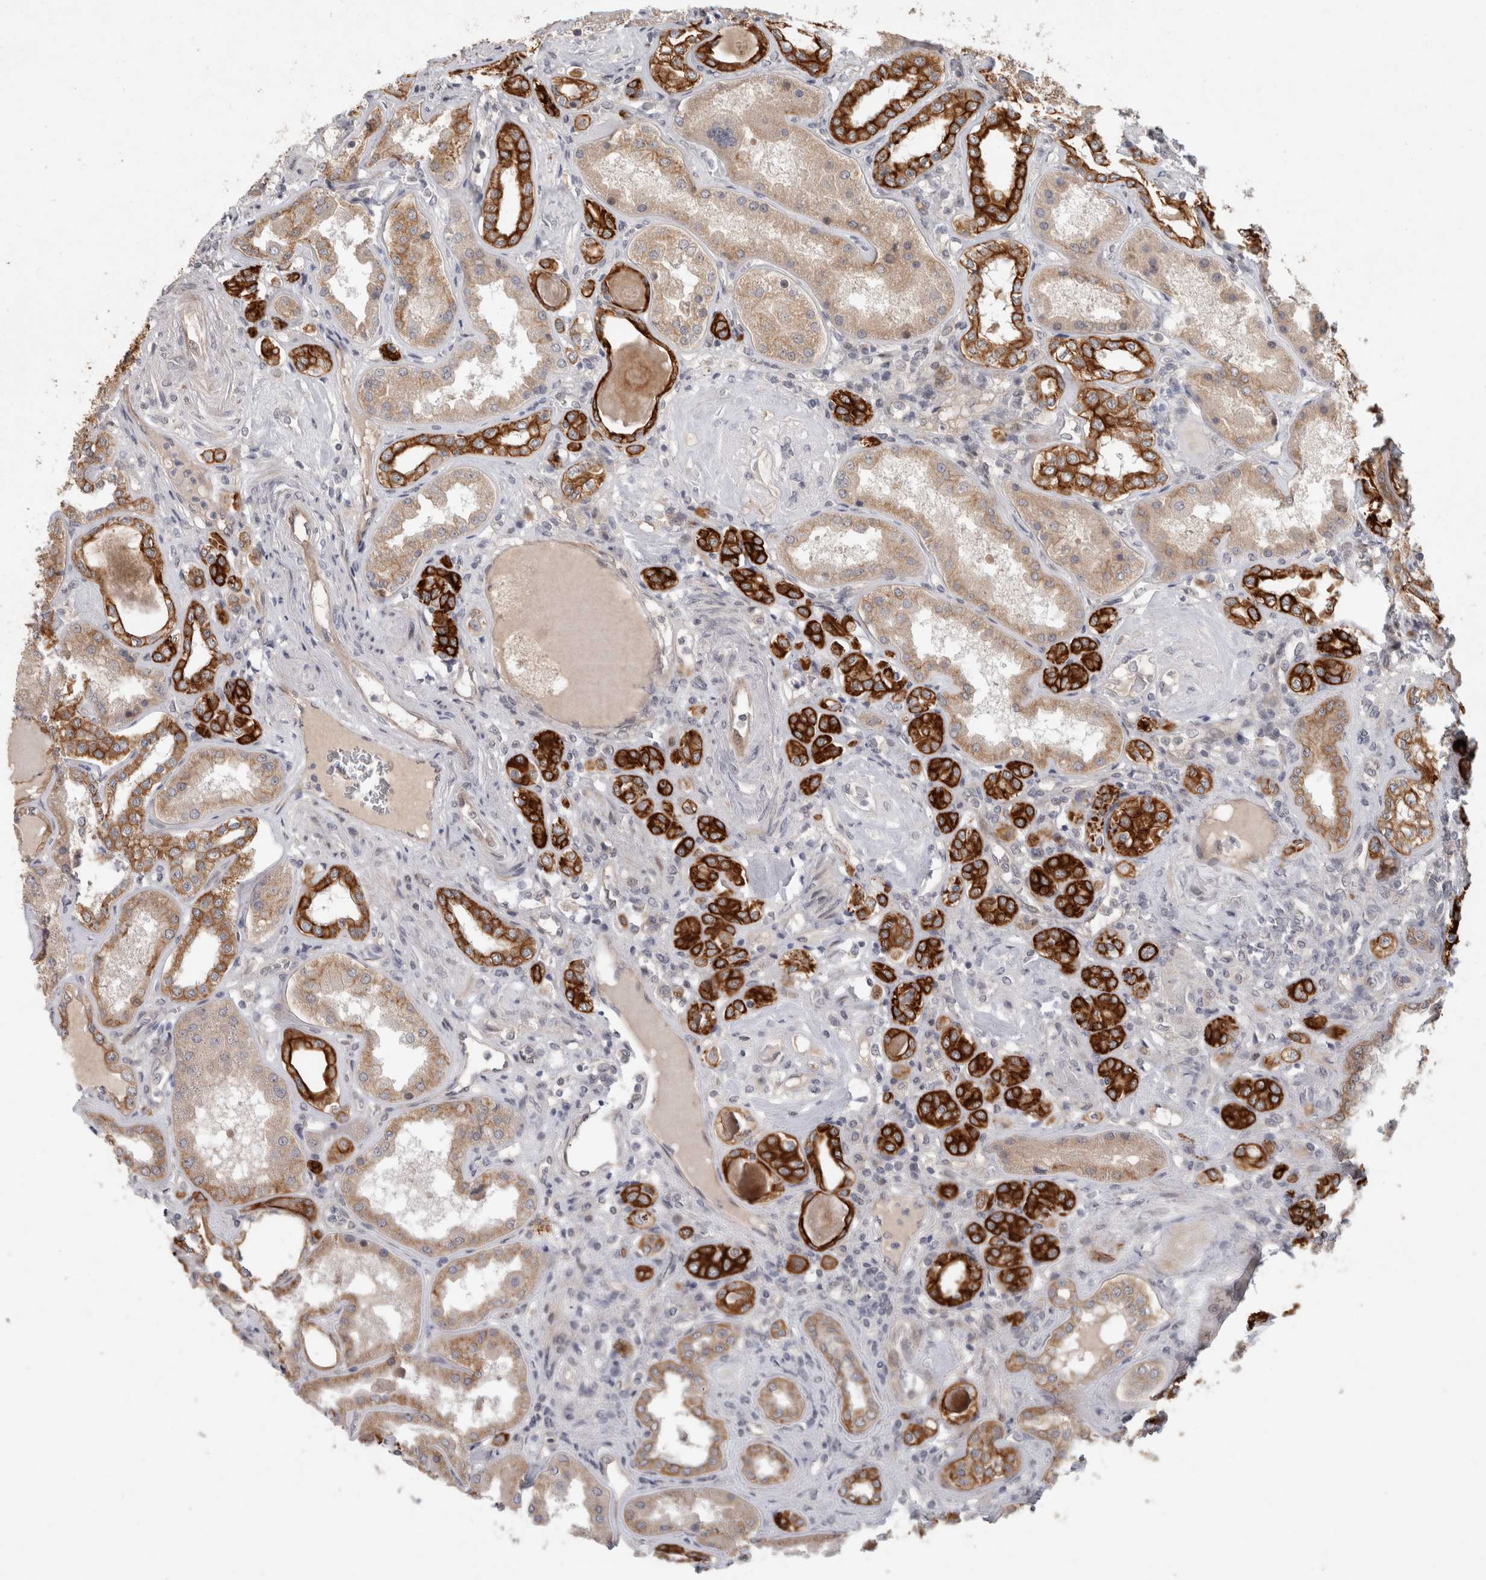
{"staining": {"intensity": "moderate", "quantity": "<25%", "location": "cytoplasmic/membranous"}, "tissue": "kidney", "cell_type": "Cells in glomeruli", "image_type": "normal", "snomed": [{"axis": "morphology", "description": "Normal tissue, NOS"}, {"axis": "topography", "description": "Kidney"}], "caption": "Human kidney stained with a brown dye shows moderate cytoplasmic/membranous positive staining in about <25% of cells in glomeruli.", "gene": "CRISPLD1", "patient": {"sex": "female", "age": 56}}